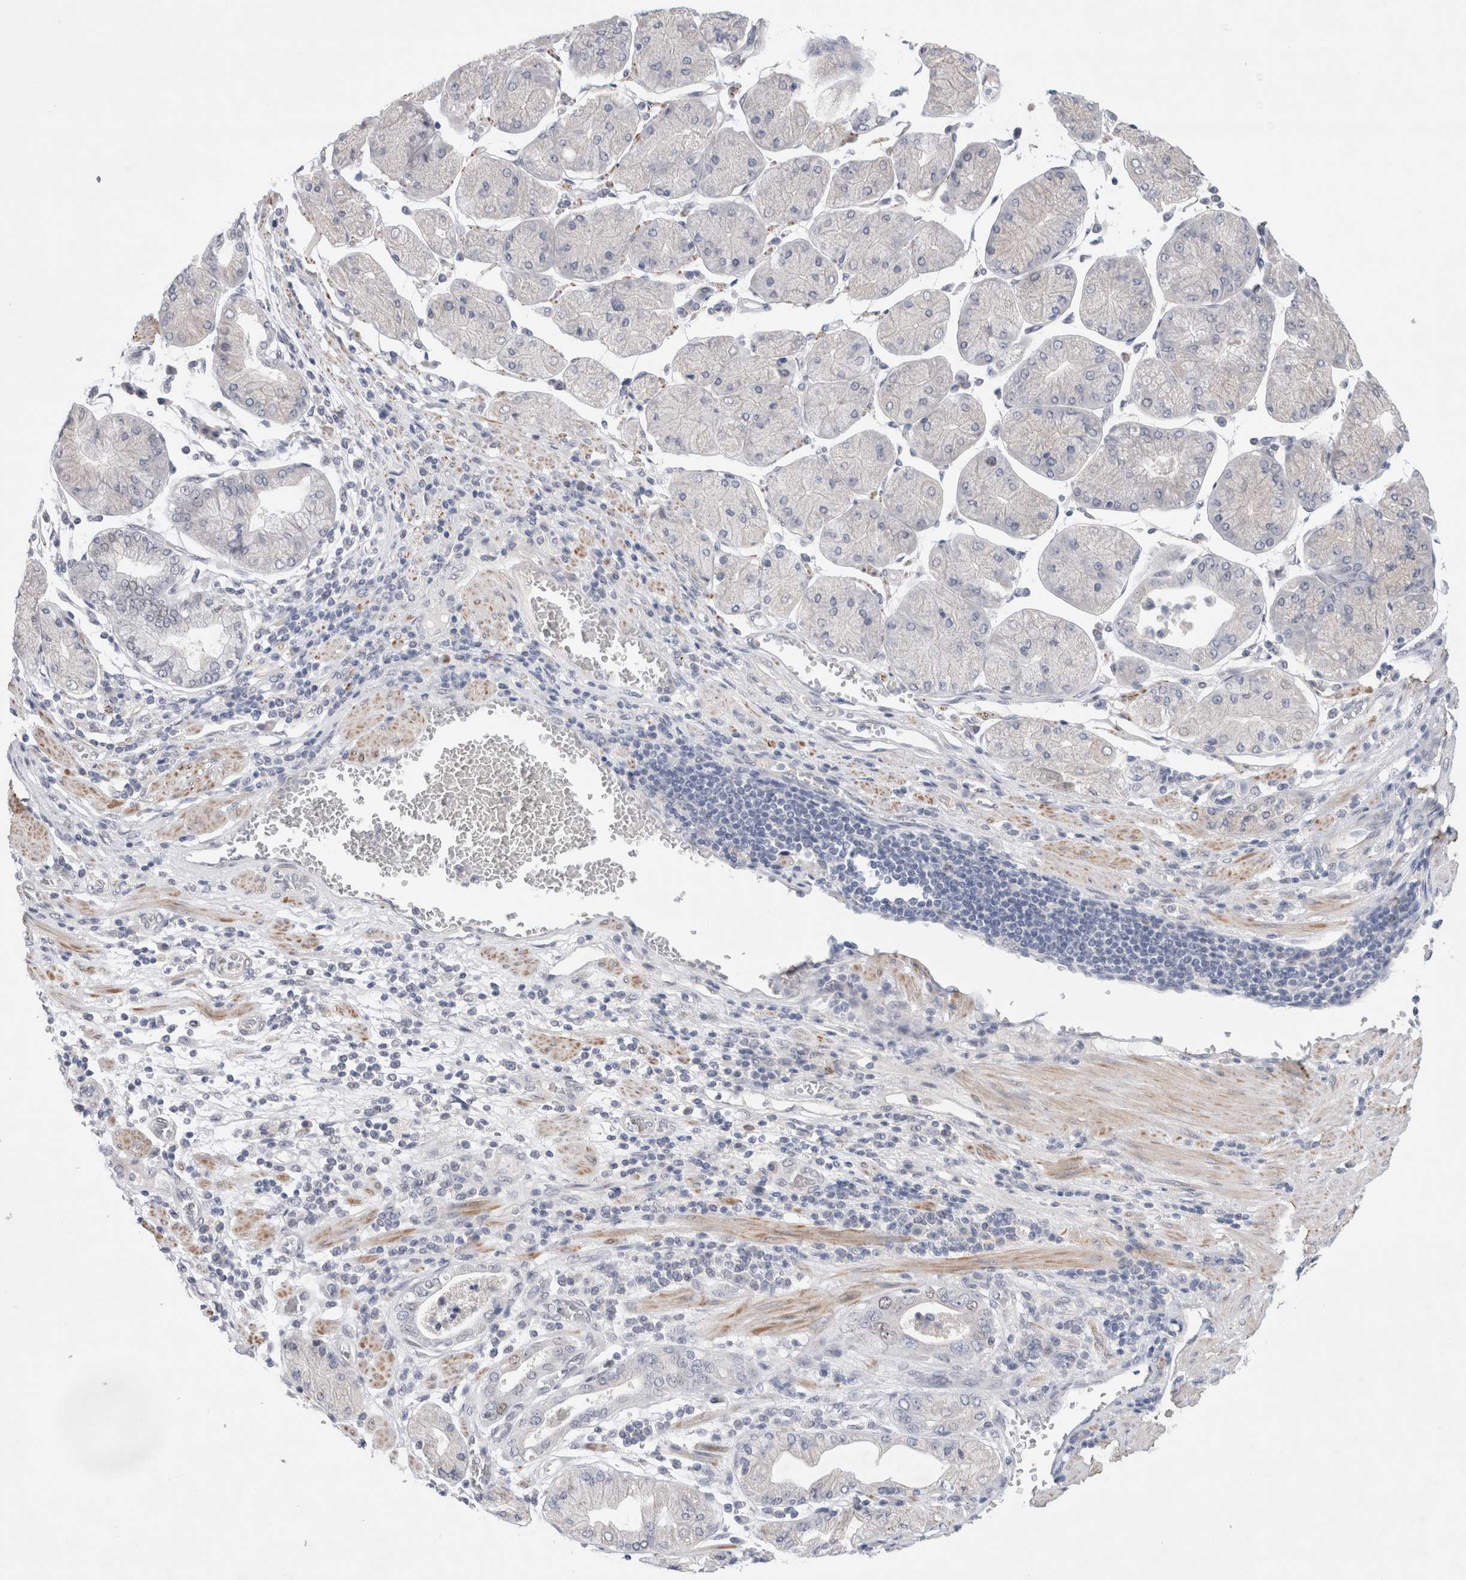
{"staining": {"intensity": "negative", "quantity": "none", "location": "none"}, "tissue": "stomach cancer", "cell_type": "Tumor cells", "image_type": "cancer", "snomed": [{"axis": "morphology", "description": "Normal tissue, NOS"}, {"axis": "morphology", "description": "Adenocarcinoma, NOS"}, {"axis": "topography", "description": "Stomach, upper"}, {"axis": "topography", "description": "Stomach"}], "caption": "Tumor cells show no significant protein staining in stomach cancer.", "gene": "KNL1", "patient": {"sex": "male", "age": 59}}